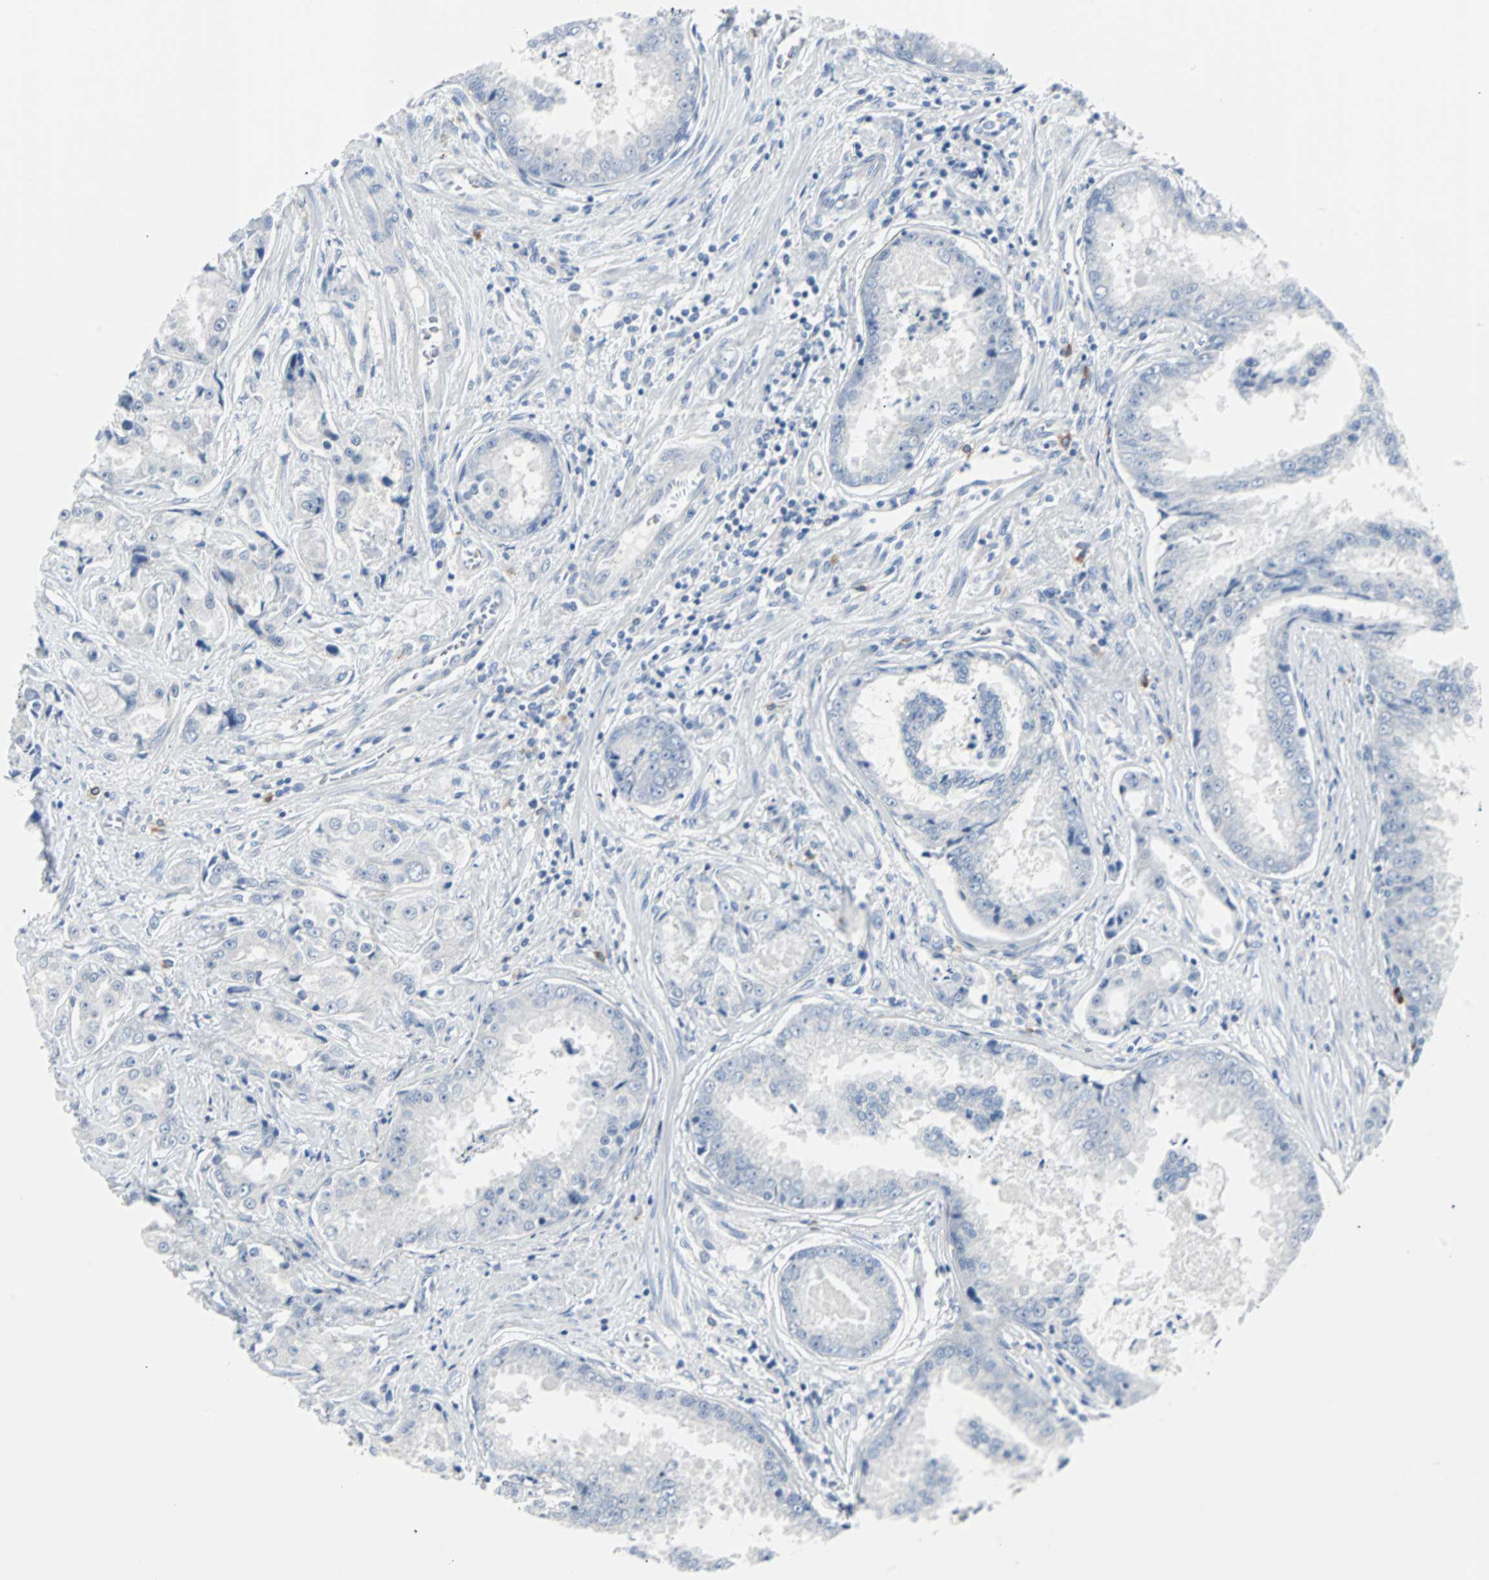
{"staining": {"intensity": "negative", "quantity": "none", "location": "none"}, "tissue": "prostate cancer", "cell_type": "Tumor cells", "image_type": "cancer", "snomed": [{"axis": "morphology", "description": "Adenocarcinoma, High grade"}, {"axis": "topography", "description": "Prostate"}], "caption": "Immunohistochemistry micrograph of neoplastic tissue: human prostate cancer (adenocarcinoma (high-grade)) stained with DAB (3,3'-diaminobenzidine) reveals no significant protein positivity in tumor cells.", "gene": "RASA1", "patient": {"sex": "male", "age": 73}}